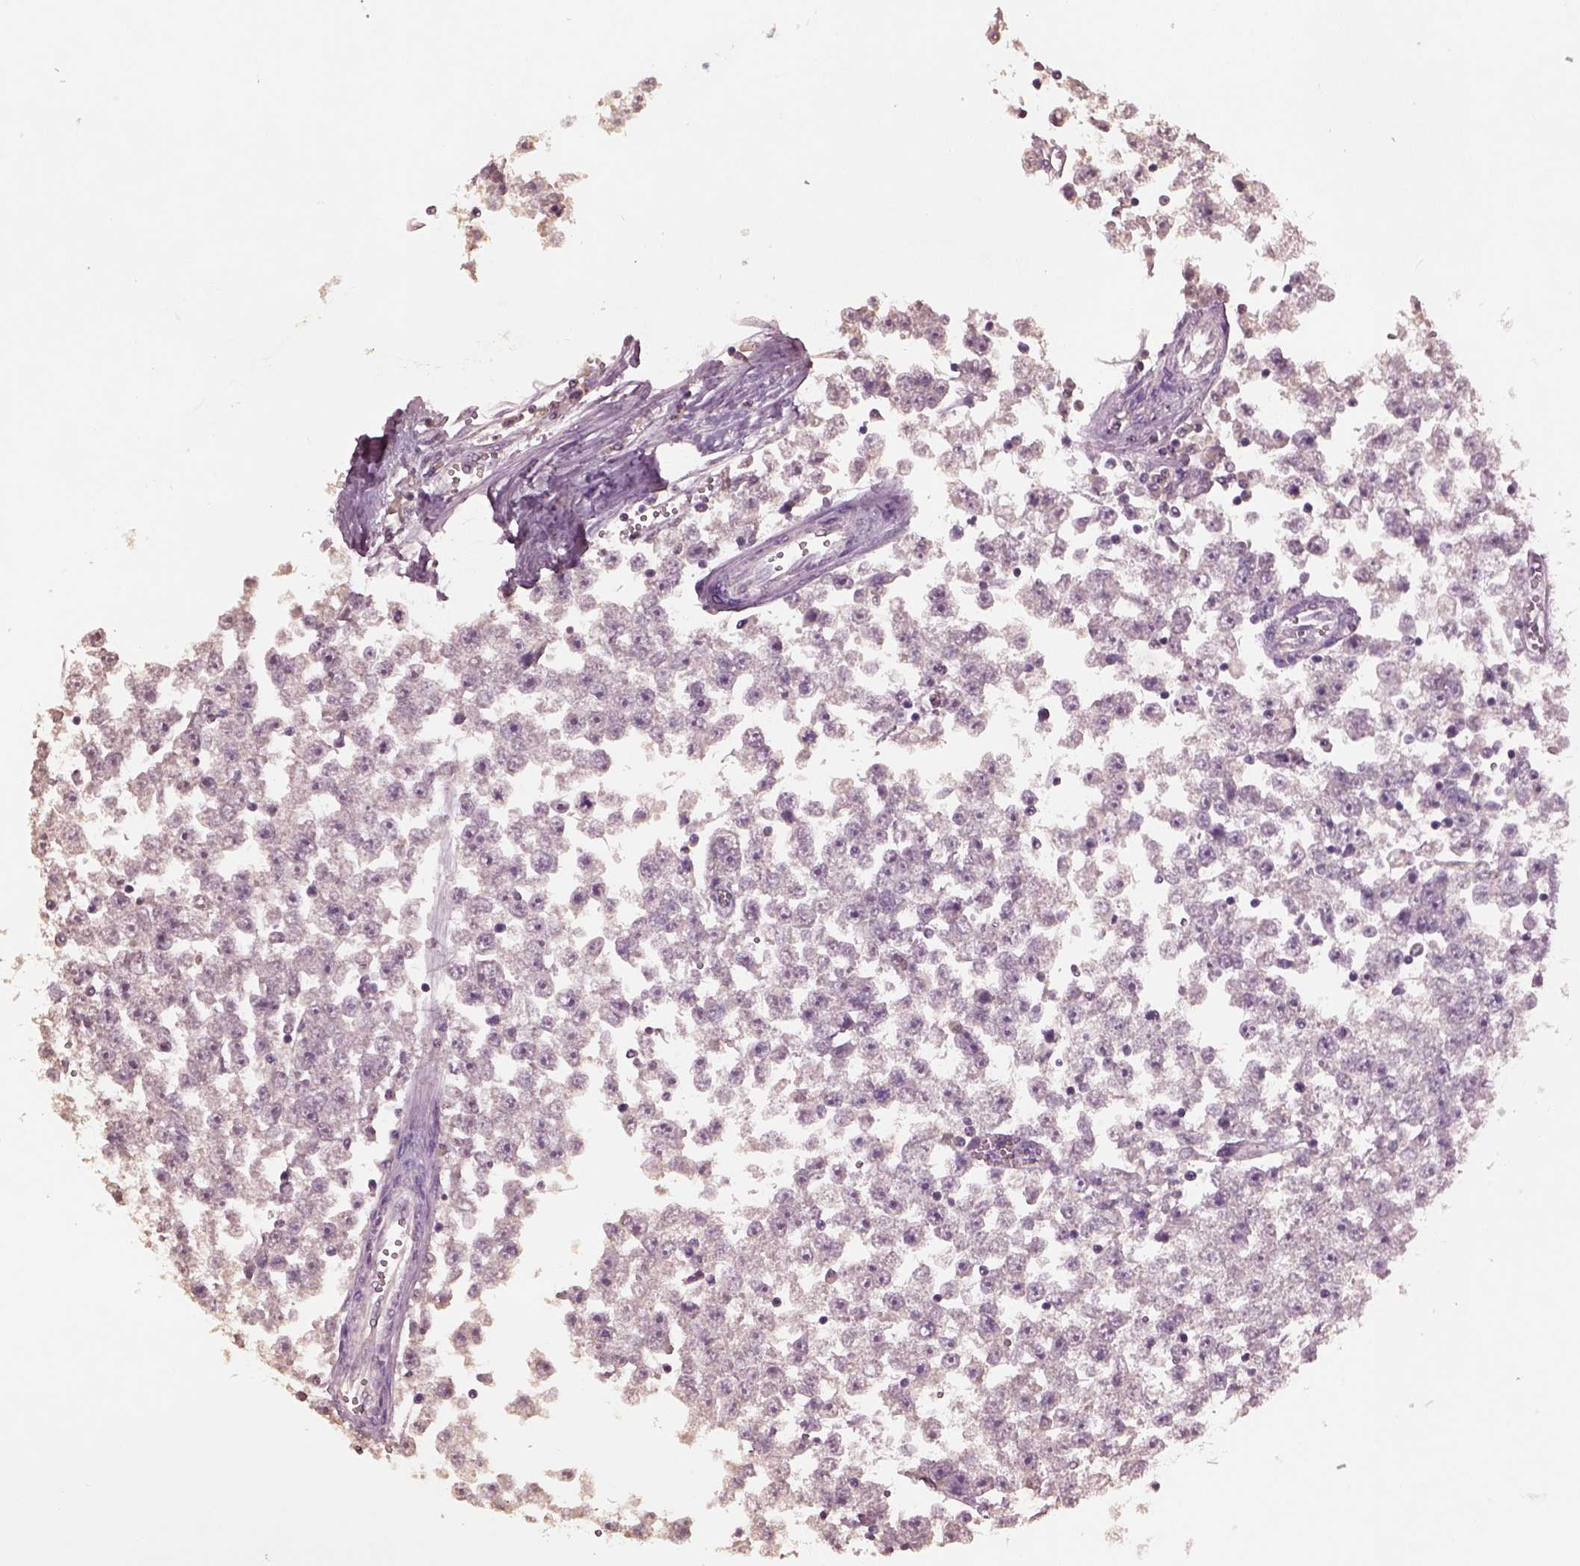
{"staining": {"intensity": "negative", "quantity": "none", "location": "none"}, "tissue": "testis cancer", "cell_type": "Tumor cells", "image_type": "cancer", "snomed": [{"axis": "morphology", "description": "Seminoma, NOS"}, {"axis": "topography", "description": "Testis"}], "caption": "IHC micrograph of neoplastic tissue: testis cancer (seminoma) stained with DAB (3,3'-diaminobenzidine) exhibits no significant protein staining in tumor cells.", "gene": "KCNIP3", "patient": {"sex": "male", "age": 34}}